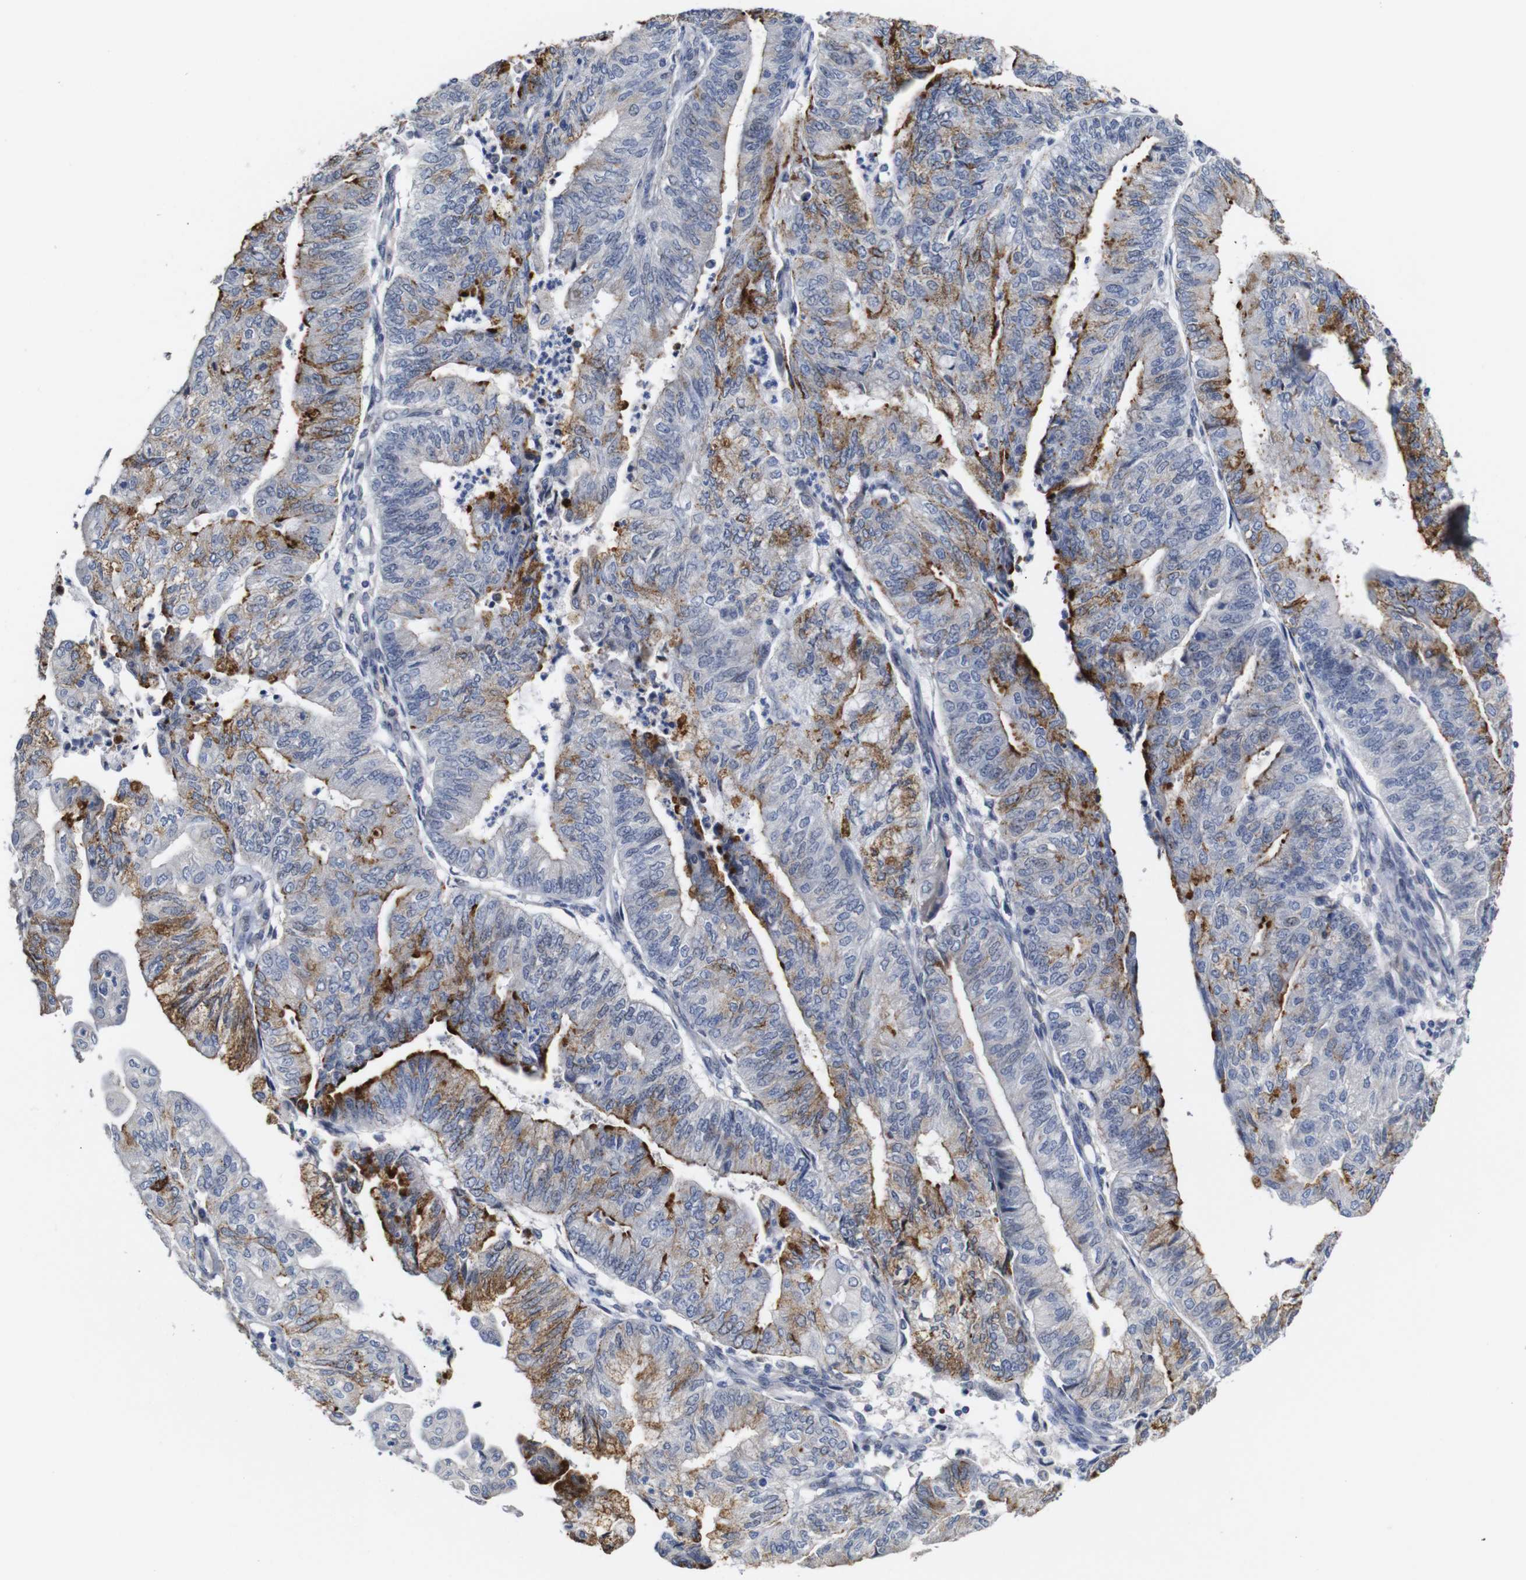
{"staining": {"intensity": "moderate", "quantity": "25%-75%", "location": "cytoplasmic/membranous"}, "tissue": "endometrial cancer", "cell_type": "Tumor cells", "image_type": "cancer", "snomed": [{"axis": "morphology", "description": "Adenocarcinoma, NOS"}, {"axis": "topography", "description": "Endometrium"}], "caption": "Immunohistochemistry of endometrial adenocarcinoma demonstrates medium levels of moderate cytoplasmic/membranous expression in approximately 25%-75% of tumor cells. The staining was performed using DAB (3,3'-diaminobenzidine), with brown indicating positive protein expression. Nuclei are stained blue with hematoxylin.", "gene": "TCEAL9", "patient": {"sex": "female", "age": 59}}